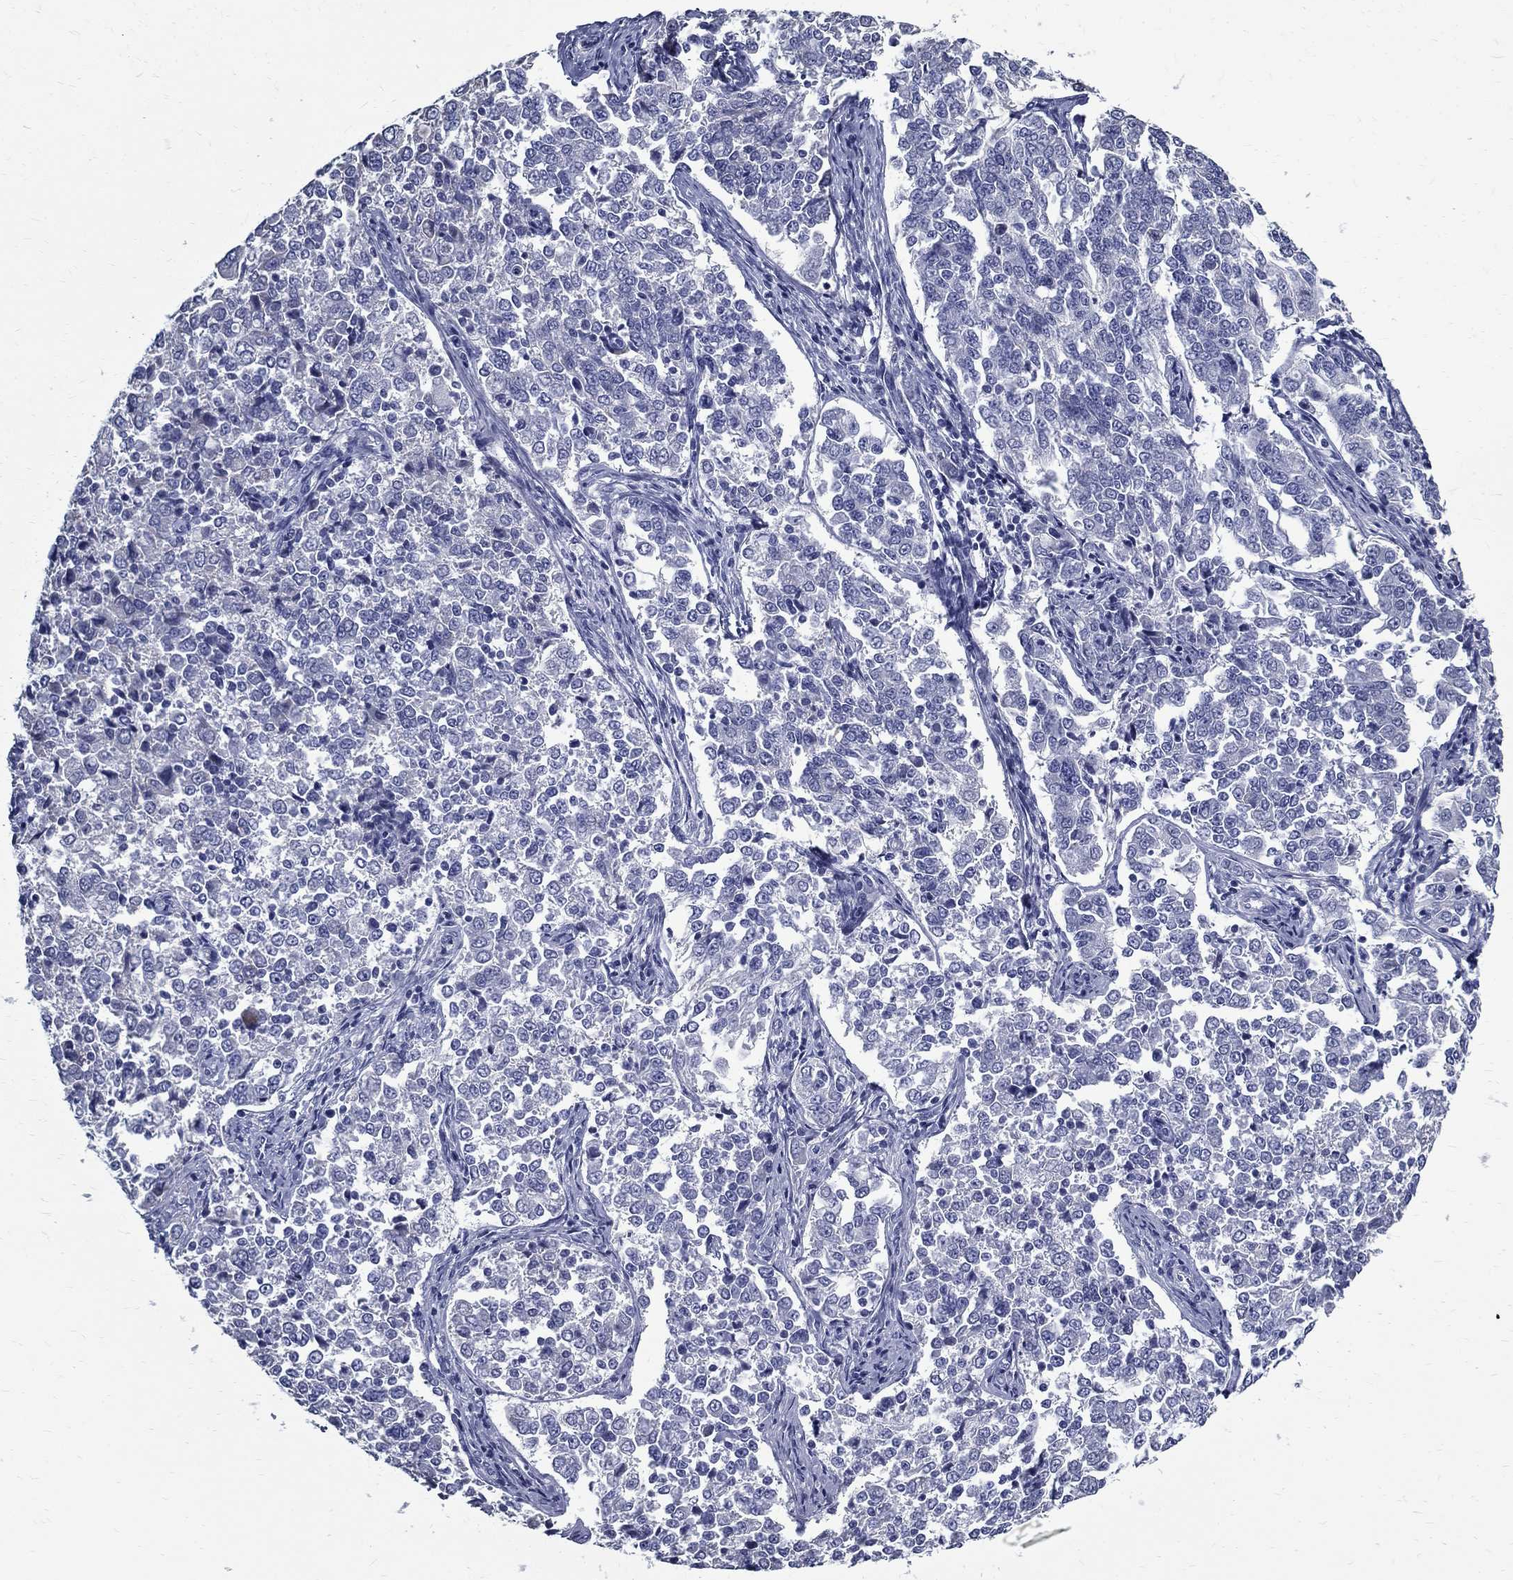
{"staining": {"intensity": "negative", "quantity": "none", "location": "none"}, "tissue": "endometrial cancer", "cell_type": "Tumor cells", "image_type": "cancer", "snomed": [{"axis": "morphology", "description": "Adenocarcinoma, NOS"}, {"axis": "topography", "description": "Endometrium"}], "caption": "Image shows no significant protein expression in tumor cells of endometrial cancer.", "gene": "TGM4", "patient": {"sex": "female", "age": 43}}